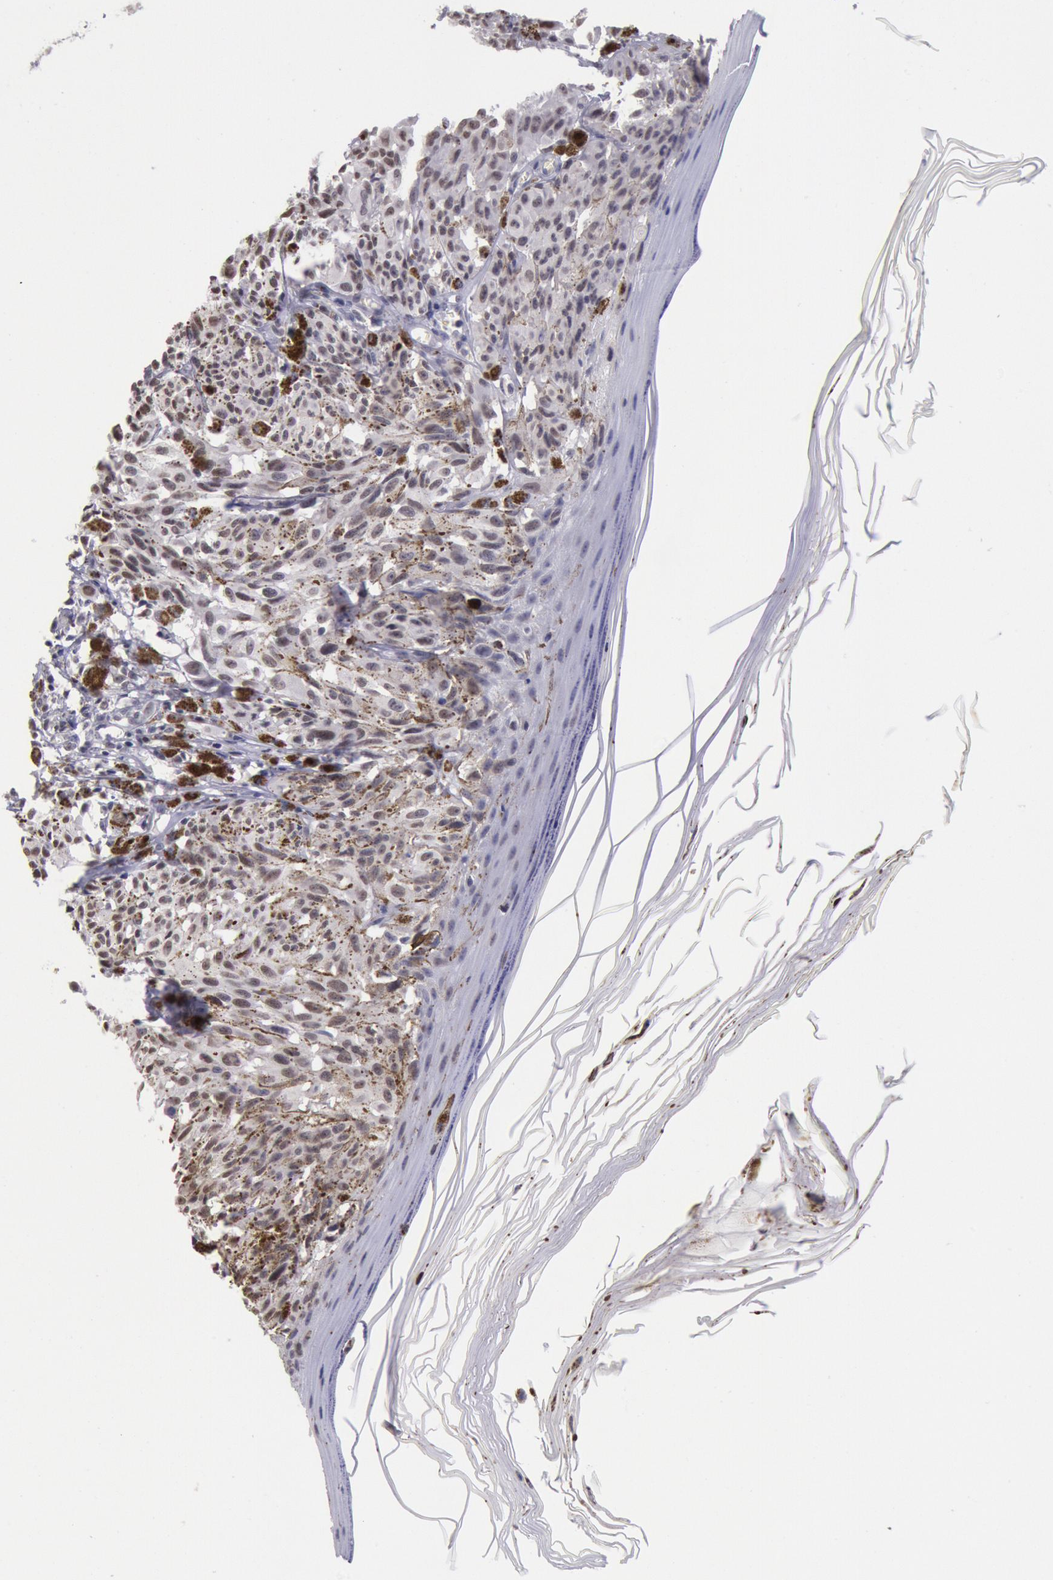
{"staining": {"intensity": "strong", "quantity": "25%-75%", "location": "cytoplasmic/membranous,nuclear"}, "tissue": "melanoma", "cell_type": "Tumor cells", "image_type": "cancer", "snomed": [{"axis": "morphology", "description": "Malignant melanoma, NOS"}, {"axis": "topography", "description": "Skin"}], "caption": "Malignant melanoma was stained to show a protein in brown. There is high levels of strong cytoplasmic/membranous and nuclear positivity in about 25%-75% of tumor cells.", "gene": "MYH7", "patient": {"sex": "female", "age": 72}}